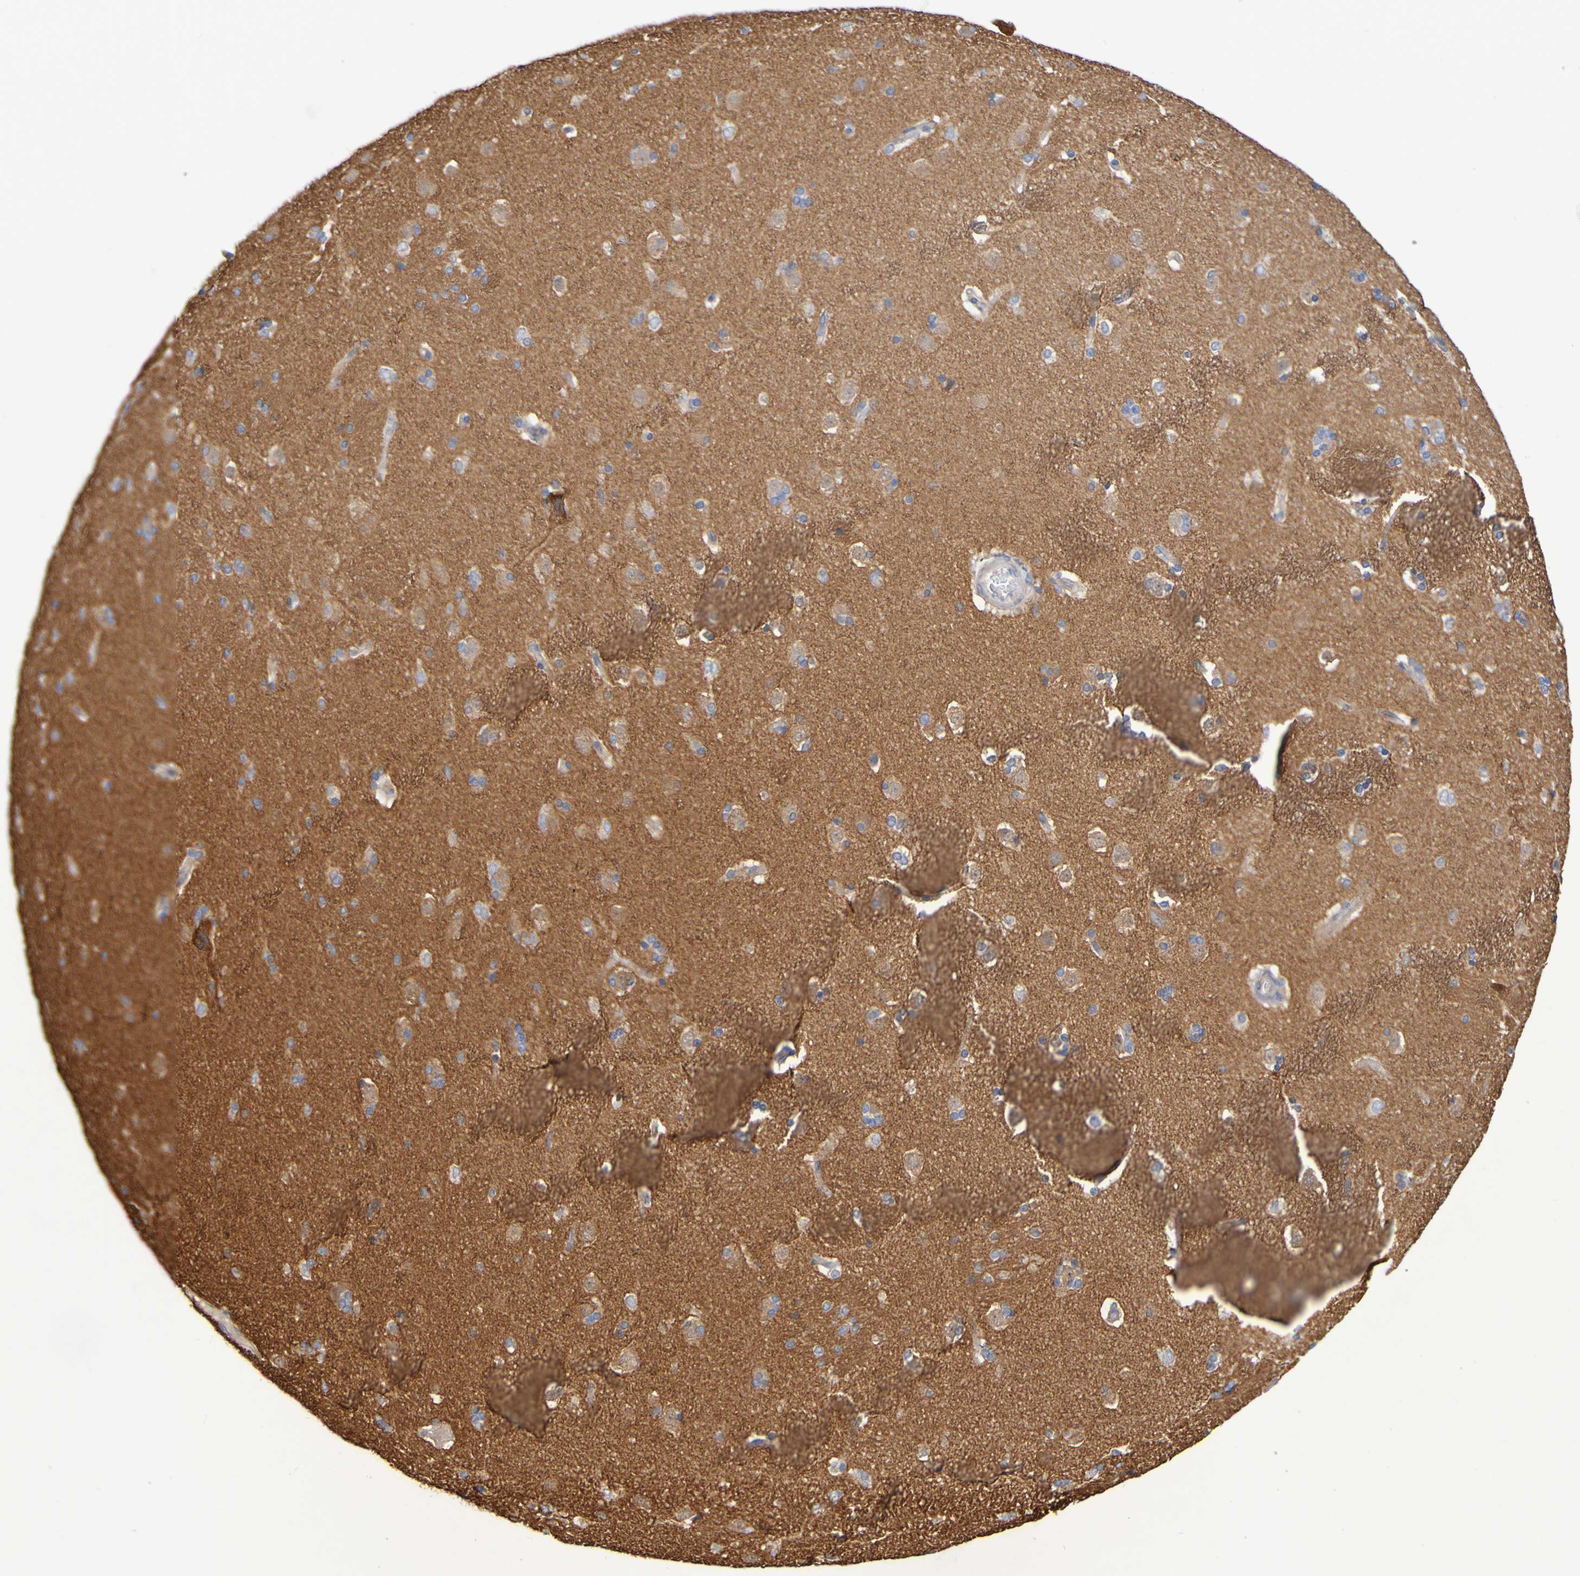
{"staining": {"intensity": "weak", "quantity": "25%-75%", "location": "cytoplasmic/membranous"}, "tissue": "caudate", "cell_type": "Glial cells", "image_type": "normal", "snomed": [{"axis": "morphology", "description": "Normal tissue, NOS"}, {"axis": "topography", "description": "Lateral ventricle wall"}], "caption": "DAB (3,3'-diaminobenzidine) immunohistochemical staining of benign human caudate displays weak cytoplasmic/membranous protein positivity in about 25%-75% of glial cells.", "gene": "SYNJ1", "patient": {"sex": "female", "age": 19}}